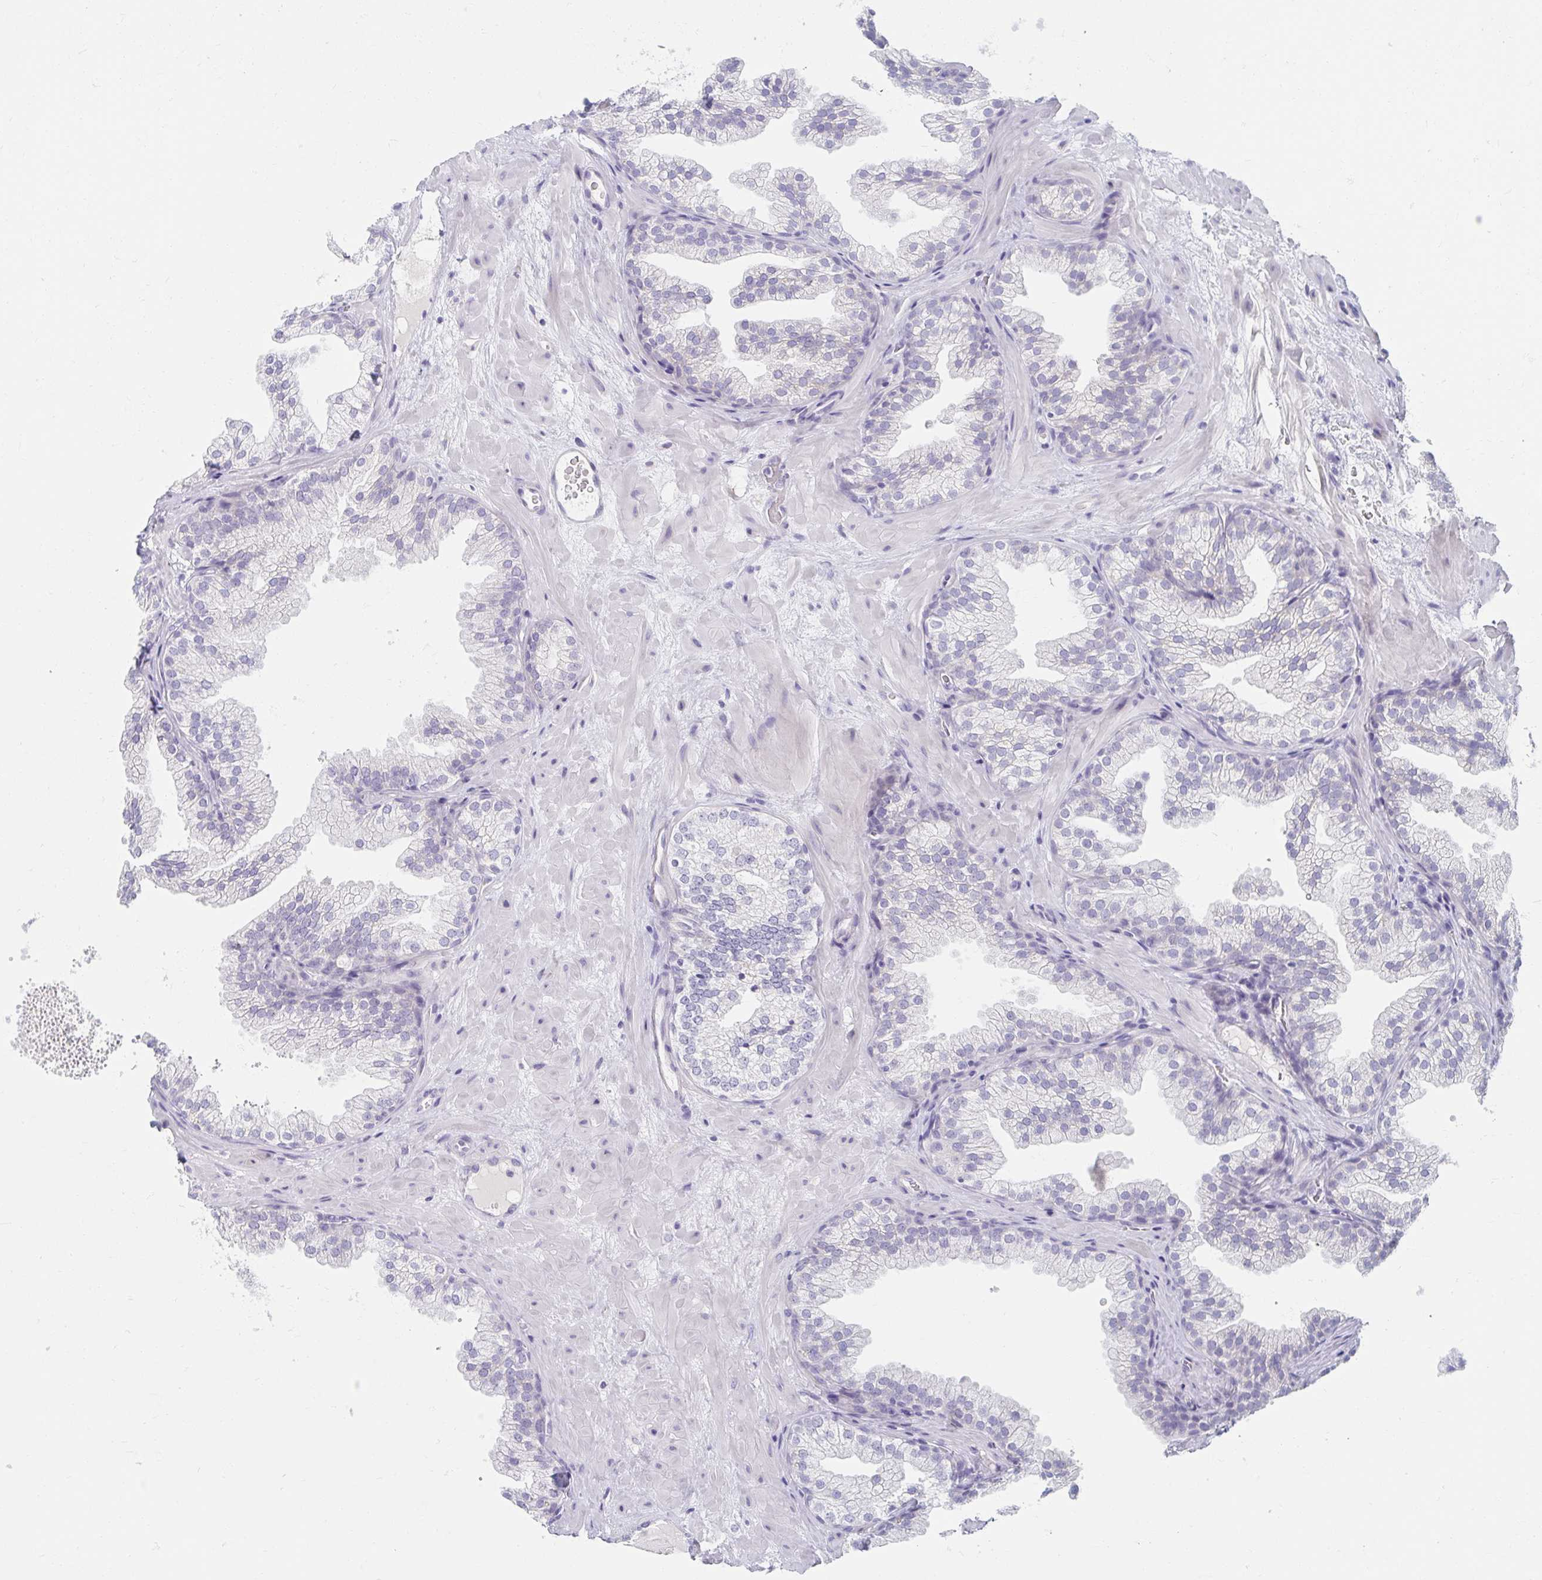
{"staining": {"intensity": "negative", "quantity": "none", "location": "none"}, "tissue": "prostate", "cell_type": "Glandular cells", "image_type": "normal", "snomed": [{"axis": "morphology", "description": "Normal tissue, NOS"}, {"axis": "topography", "description": "Prostate"}], "caption": "A high-resolution histopathology image shows immunohistochemistry staining of unremarkable prostate, which shows no significant staining in glandular cells.", "gene": "MYLK2", "patient": {"sex": "male", "age": 37}}